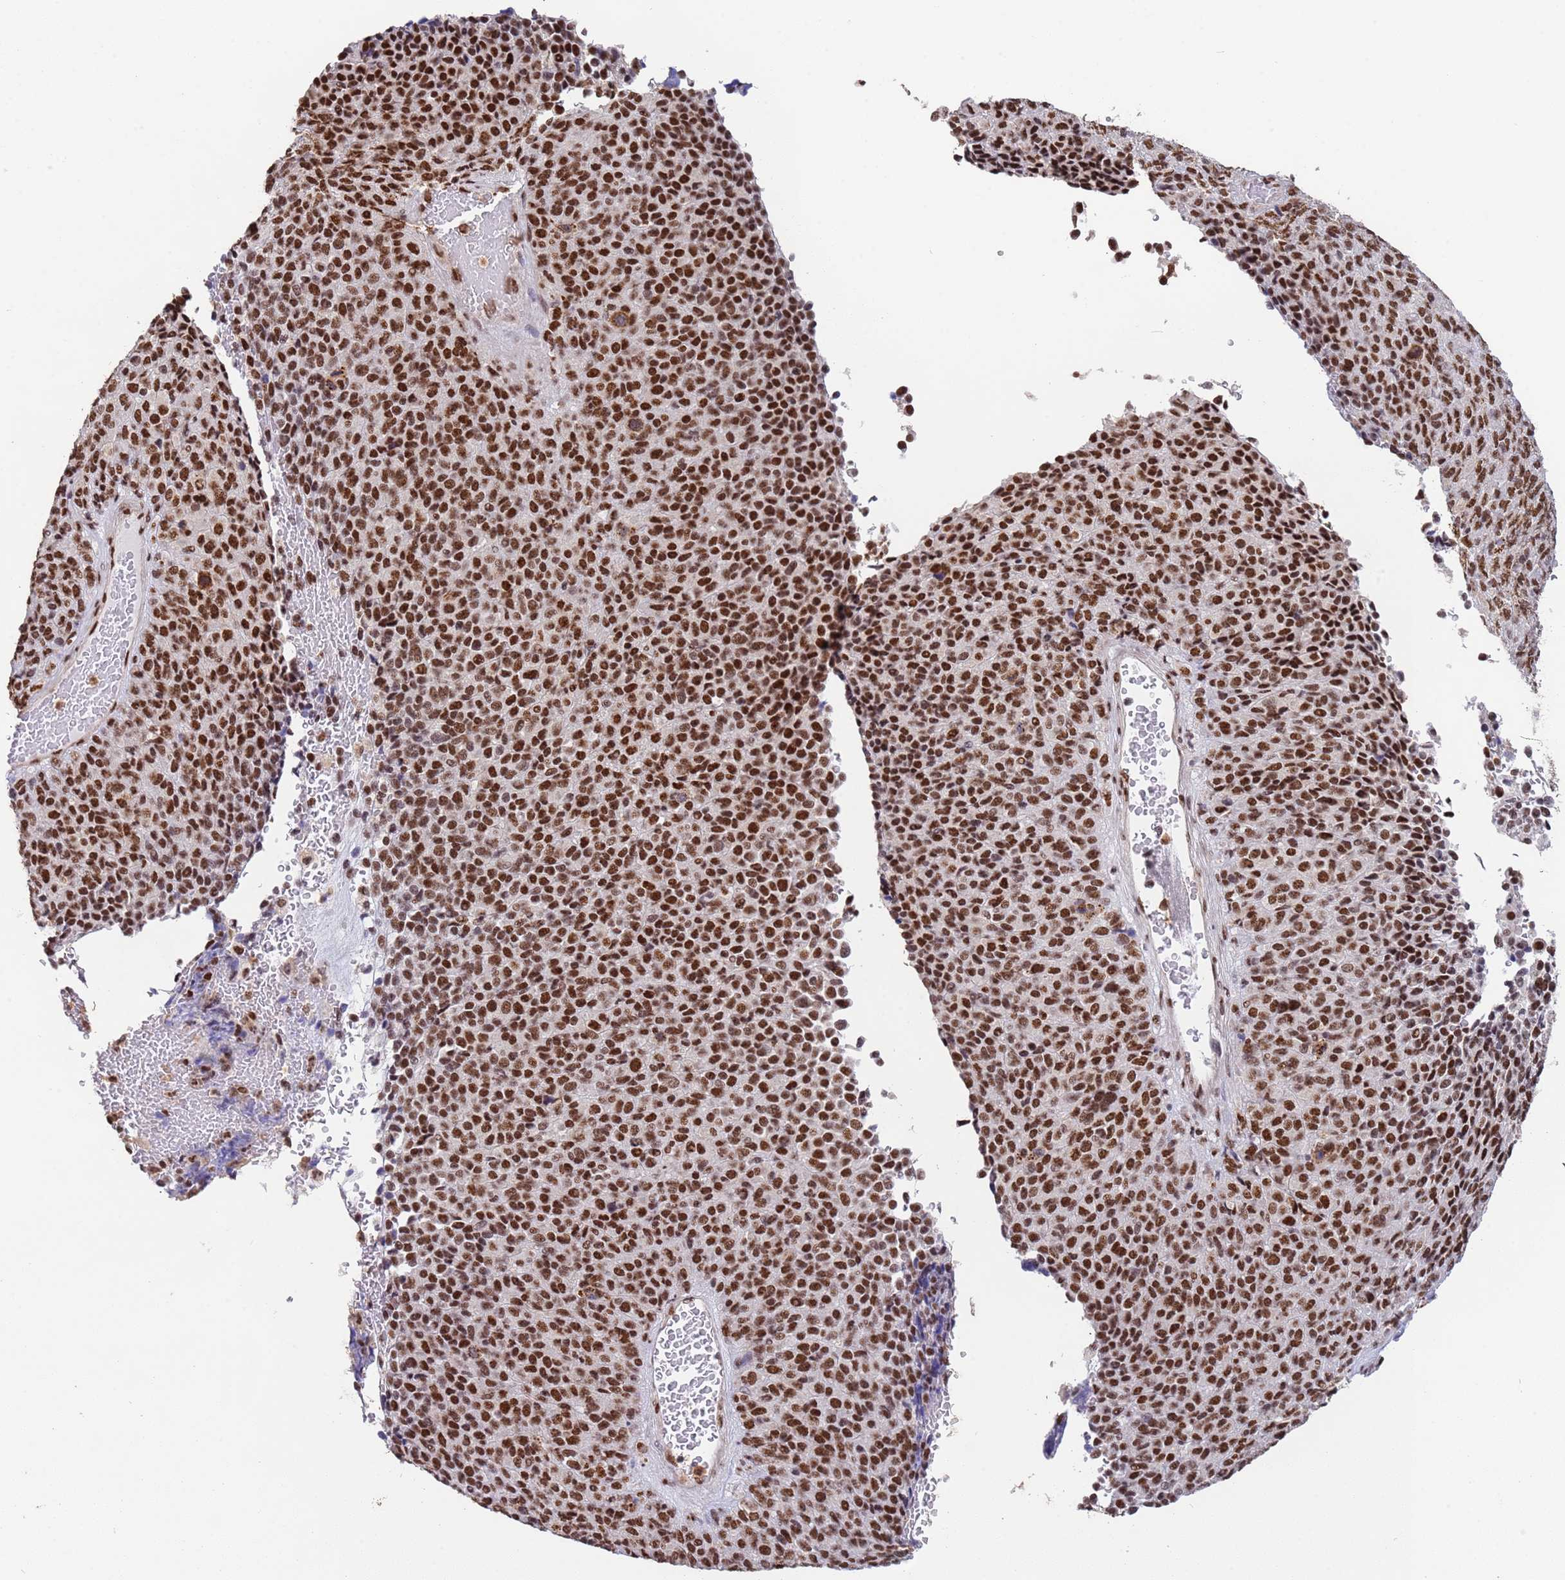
{"staining": {"intensity": "strong", "quantity": ">75%", "location": "nuclear"}, "tissue": "melanoma", "cell_type": "Tumor cells", "image_type": "cancer", "snomed": [{"axis": "morphology", "description": "Malignant melanoma, Metastatic site"}, {"axis": "topography", "description": "Brain"}], "caption": "Immunohistochemical staining of human malignant melanoma (metastatic site) reveals high levels of strong nuclear positivity in approximately >75% of tumor cells. (DAB IHC with brightfield microscopy, high magnification).", "gene": "ESF1", "patient": {"sex": "female", "age": 56}}